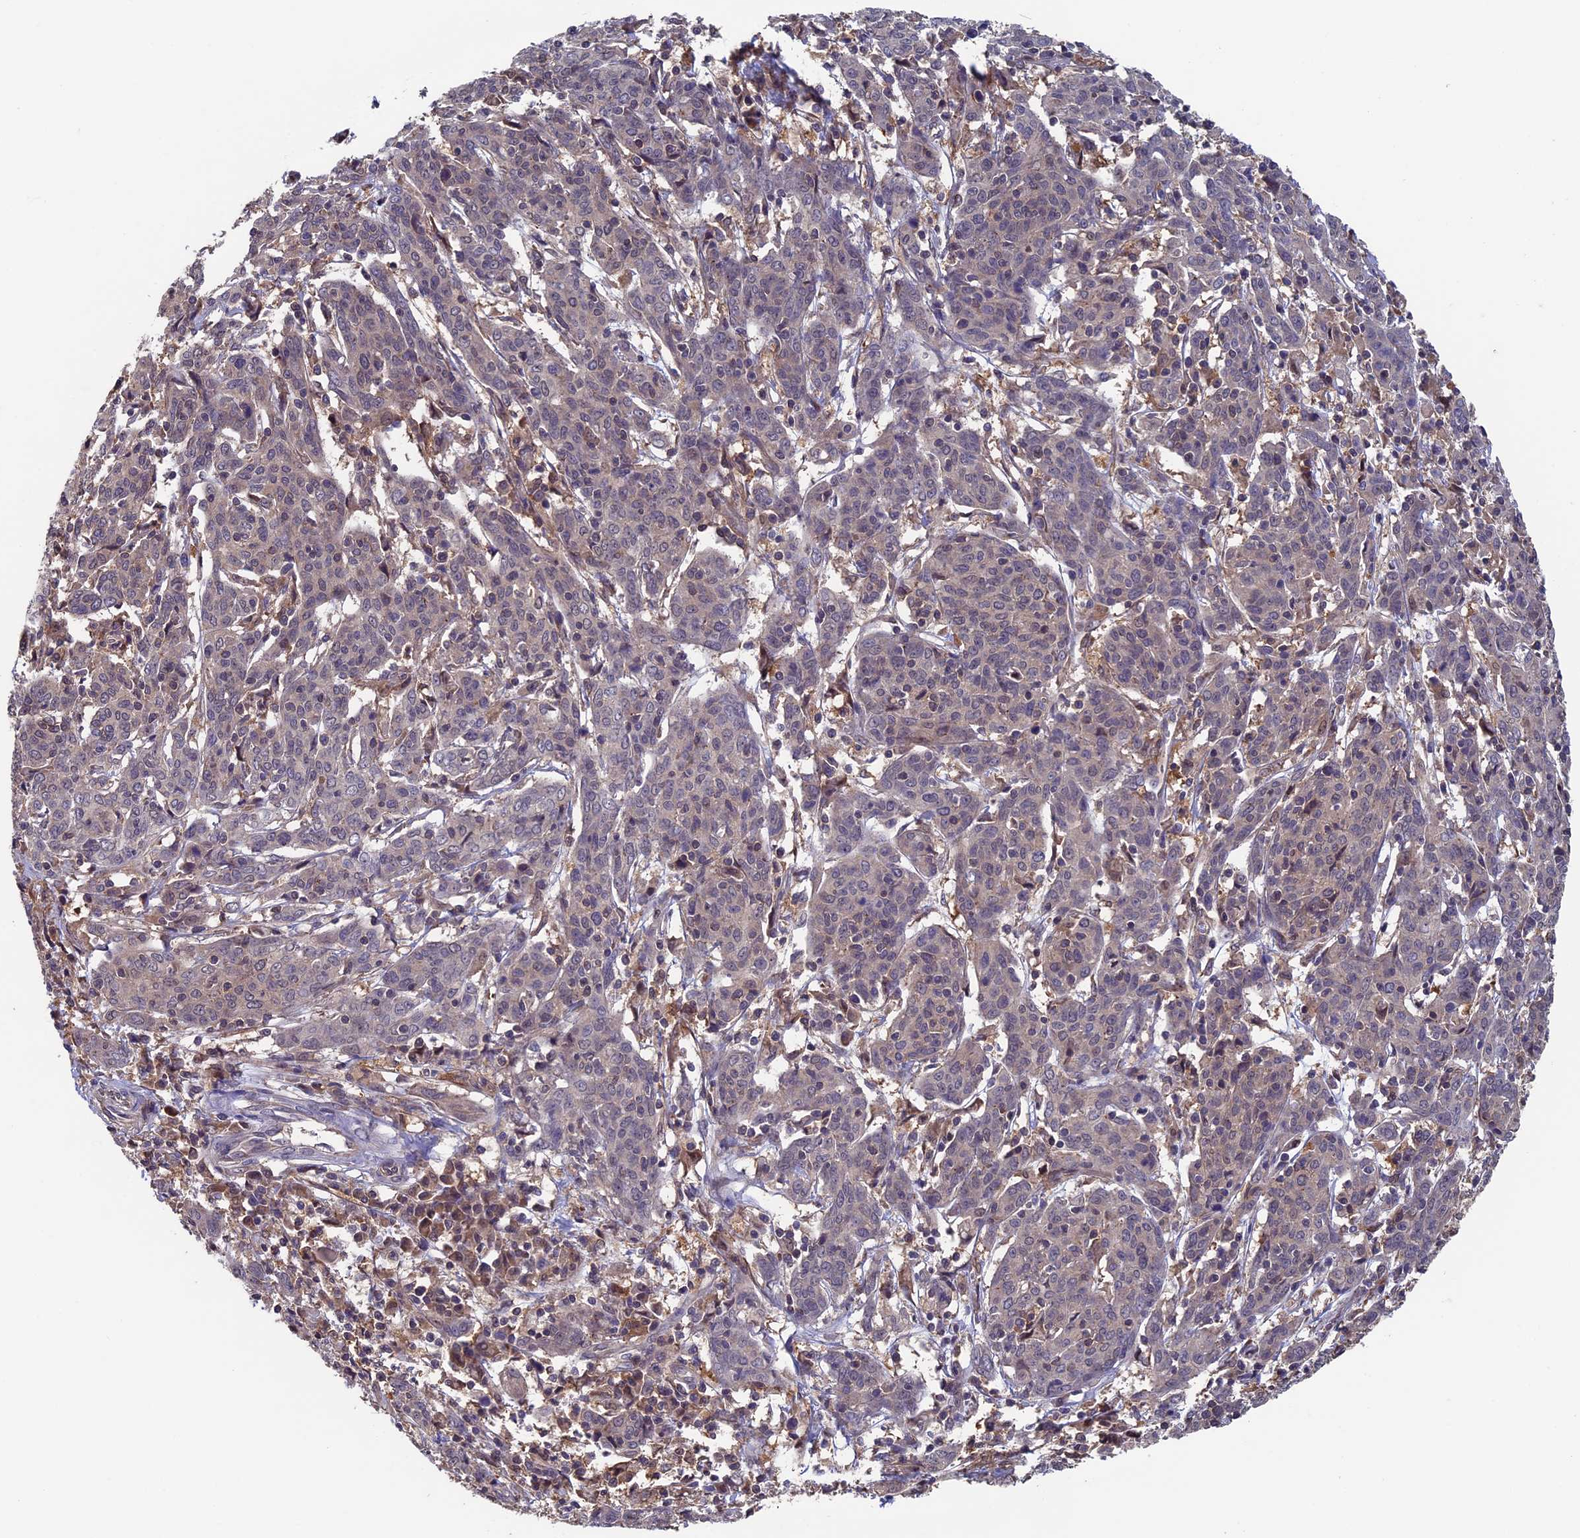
{"staining": {"intensity": "negative", "quantity": "none", "location": "none"}, "tissue": "cervical cancer", "cell_type": "Tumor cells", "image_type": "cancer", "snomed": [{"axis": "morphology", "description": "Squamous cell carcinoma, NOS"}, {"axis": "topography", "description": "Cervix"}], "caption": "DAB immunohistochemical staining of human cervical squamous cell carcinoma shows no significant expression in tumor cells.", "gene": "LCMT1", "patient": {"sex": "female", "age": 67}}